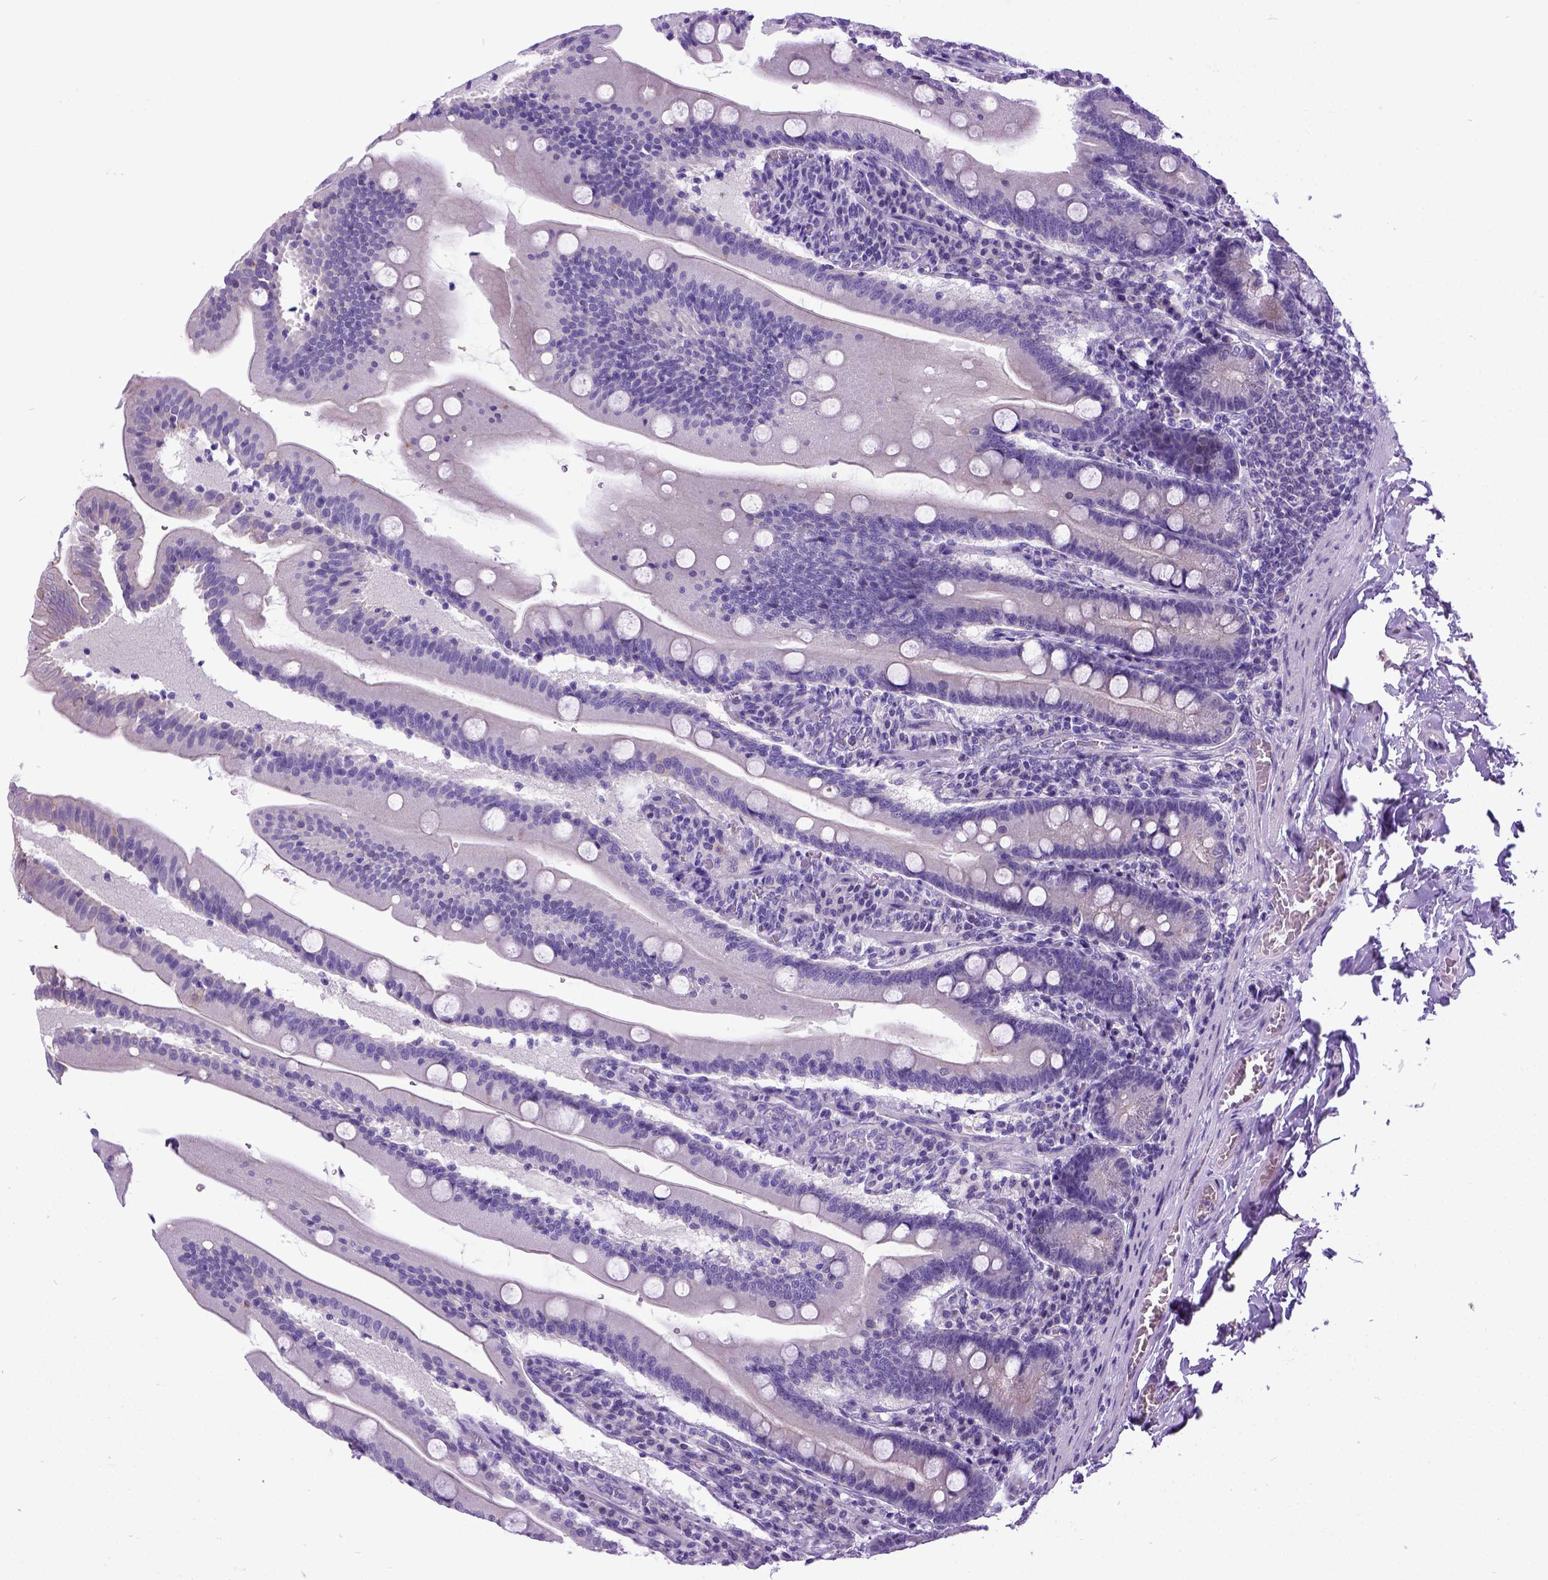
{"staining": {"intensity": "weak", "quantity": "25%-75%", "location": "cytoplasmic/membranous"}, "tissue": "small intestine", "cell_type": "Glandular cells", "image_type": "normal", "snomed": [{"axis": "morphology", "description": "Normal tissue, NOS"}, {"axis": "topography", "description": "Small intestine"}], "caption": "Weak cytoplasmic/membranous positivity is identified in approximately 25%-75% of glandular cells in benign small intestine.", "gene": "NEK5", "patient": {"sex": "male", "age": 37}}